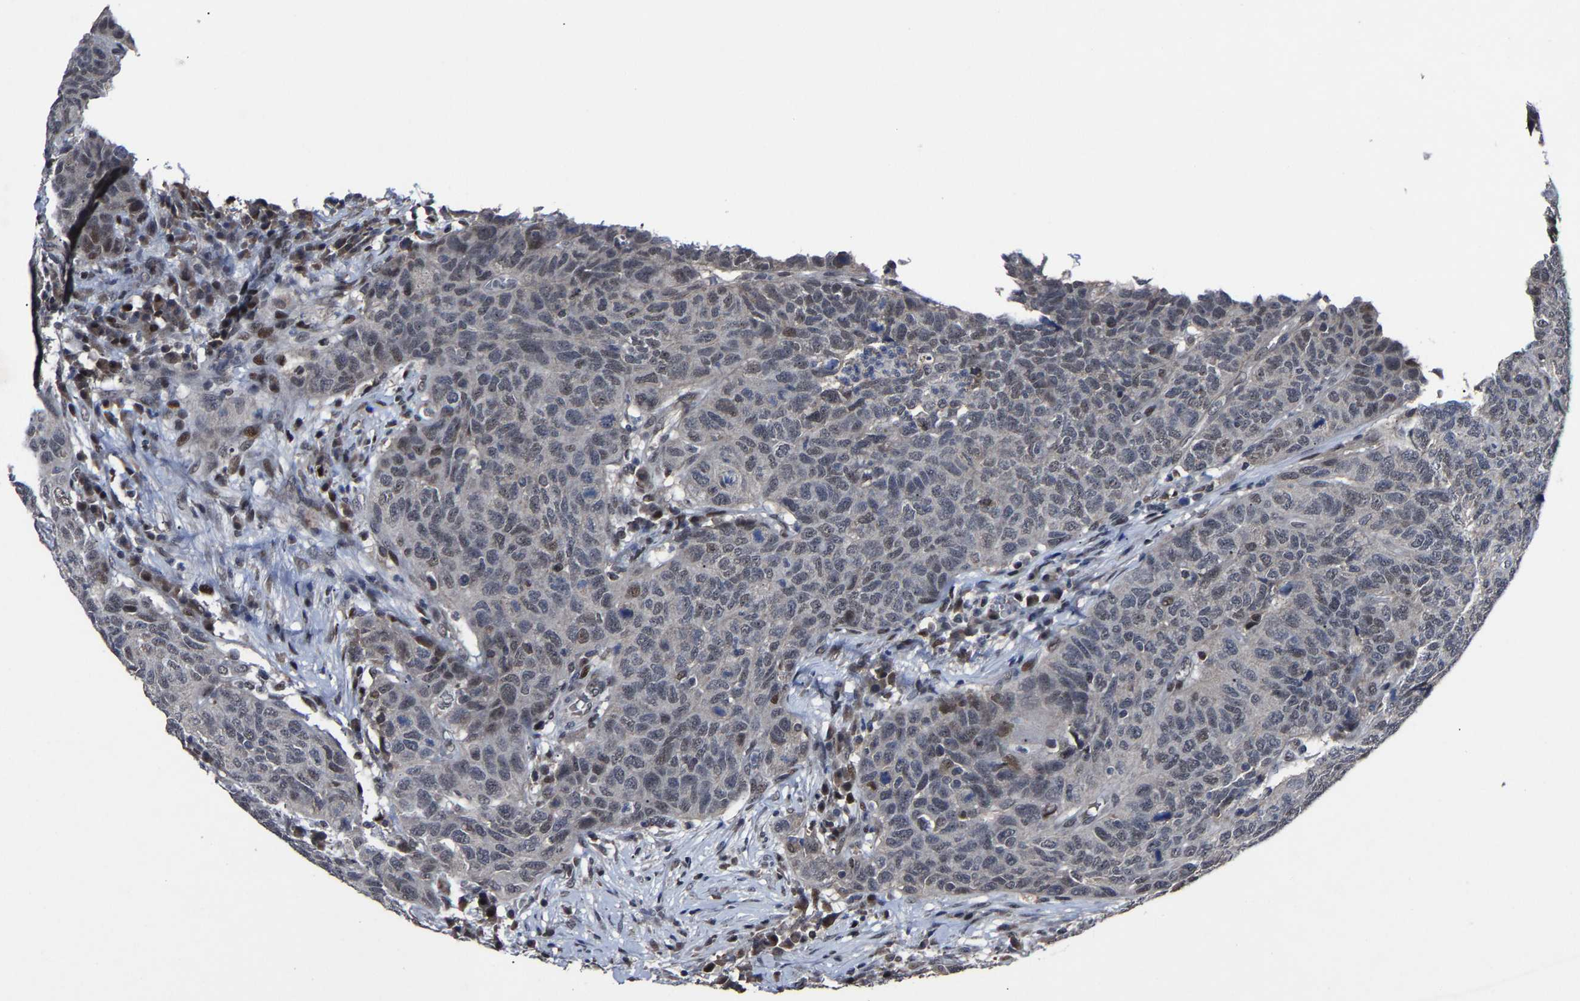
{"staining": {"intensity": "weak", "quantity": ">75%", "location": "nuclear"}, "tissue": "head and neck cancer", "cell_type": "Tumor cells", "image_type": "cancer", "snomed": [{"axis": "morphology", "description": "Squamous cell carcinoma, NOS"}, {"axis": "topography", "description": "Head-Neck"}], "caption": "This is a photomicrograph of immunohistochemistry (IHC) staining of head and neck cancer, which shows weak expression in the nuclear of tumor cells.", "gene": "LSM8", "patient": {"sex": "male", "age": 66}}